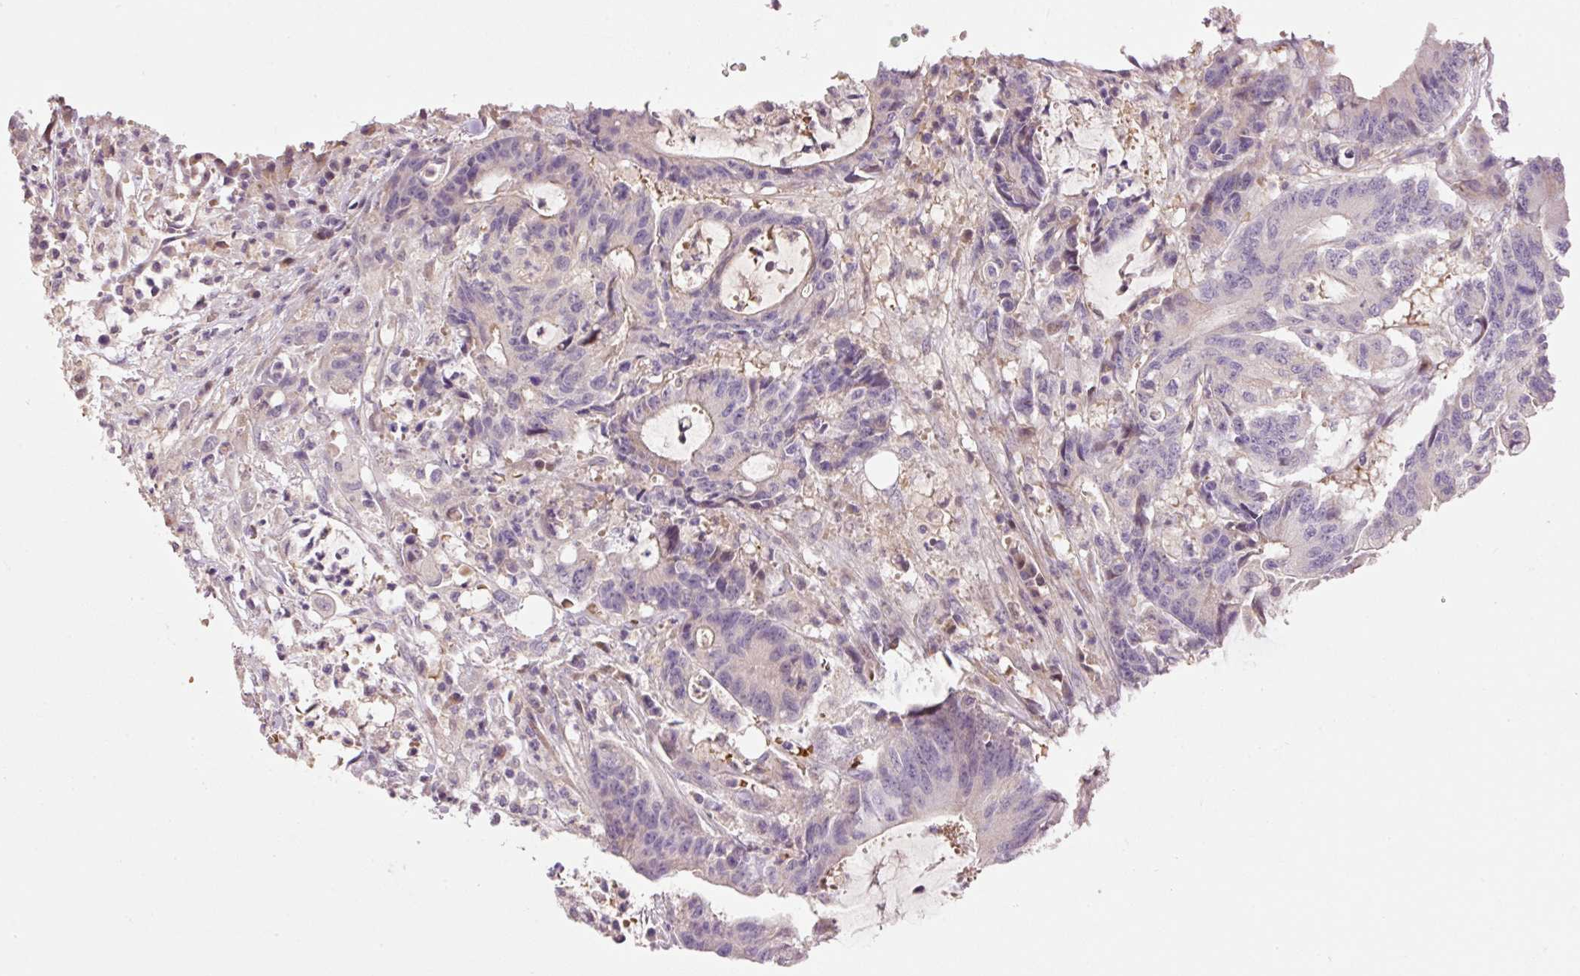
{"staining": {"intensity": "negative", "quantity": "none", "location": "none"}, "tissue": "colorectal cancer", "cell_type": "Tumor cells", "image_type": "cancer", "snomed": [{"axis": "morphology", "description": "Adenocarcinoma, NOS"}, {"axis": "topography", "description": "Colon"}], "caption": "Protein analysis of colorectal cancer (adenocarcinoma) displays no significant positivity in tumor cells.", "gene": "CMTM8", "patient": {"sex": "female", "age": 84}}